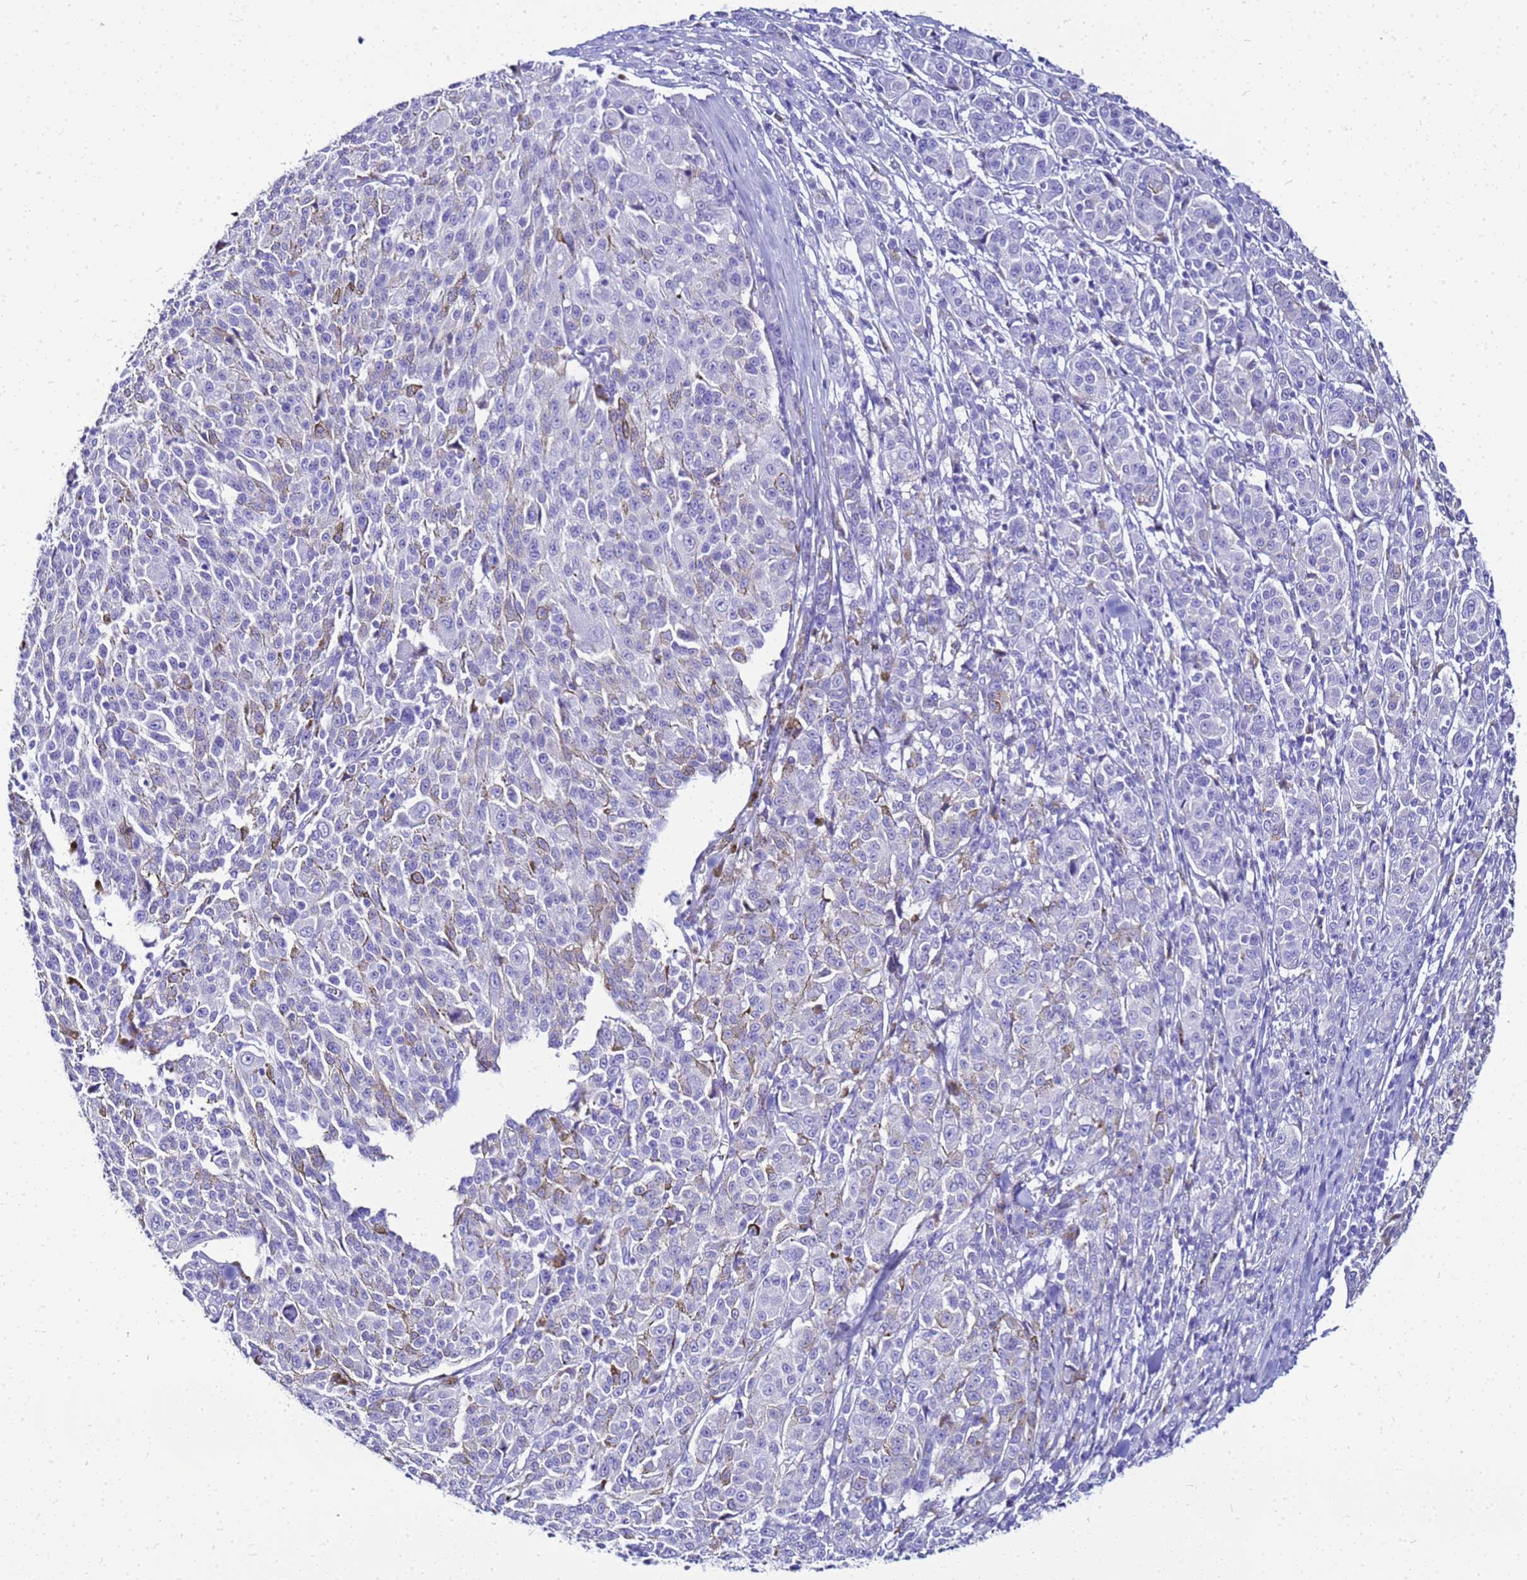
{"staining": {"intensity": "negative", "quantity": "none", "location": "none"}, "tissue": "melanoma", "cell_type": "Tumor cells", "image_type": "cancer", "snomed": [{"axis": "morphology", "description": "Malignant melanoma, NOS"}, {"axis": "topography", "description": "Skin"}], "caption": "Tumor cells are negative for brown protein staining in melanoma.", "gene": "CSTA", "patient": {"sex": "female", "age": 52}}